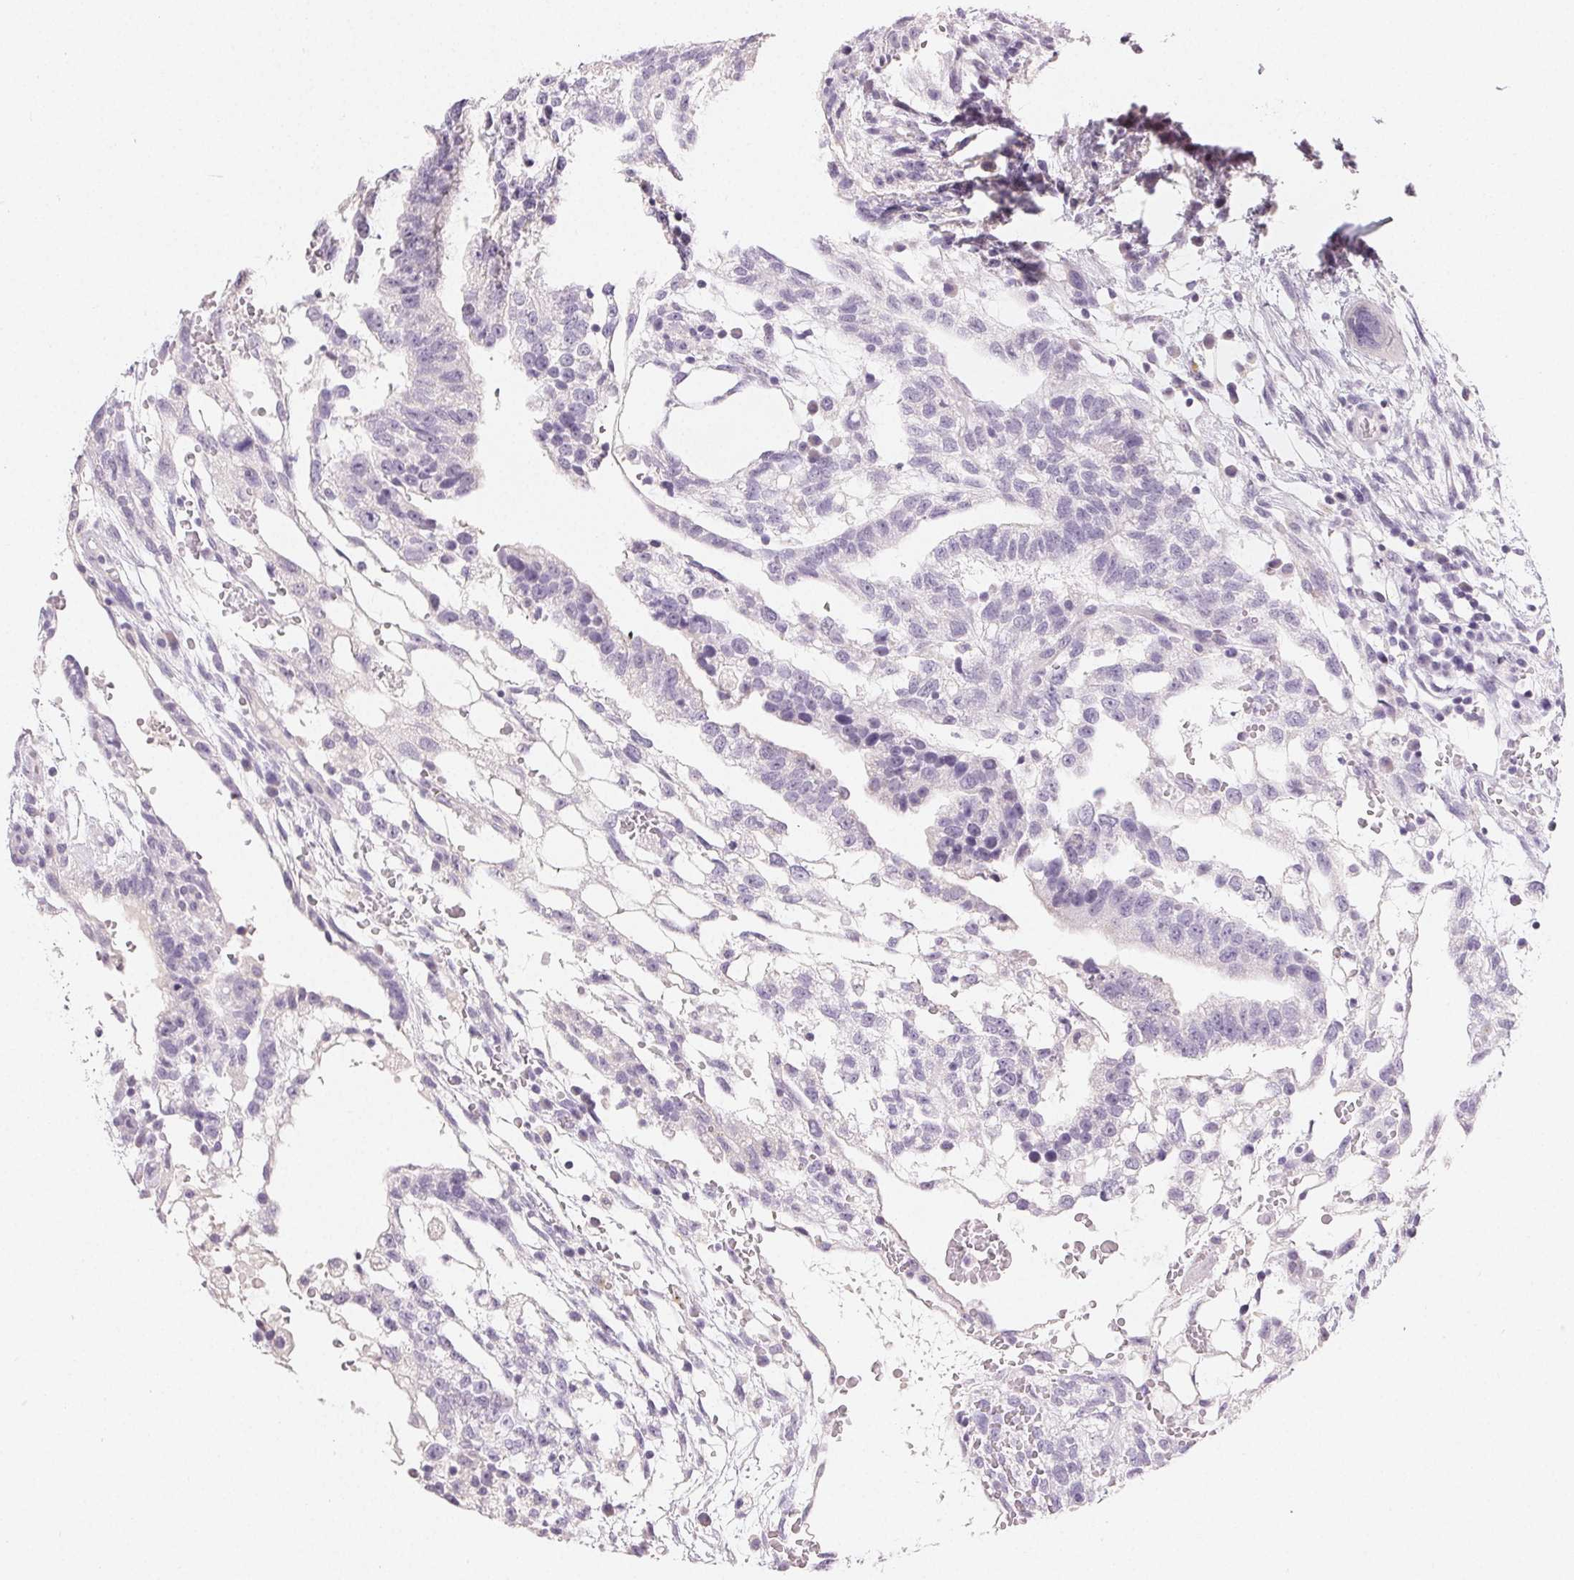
{"staining": {"intensity": "negative", "quantity": "none", "location": "none"}, "tissue": "testis cancer", "cell_type": "Tumor cells", "image_type": "cancer", "snomed": [{"axis": "morphology", "description": "Normal tissue, NOS"}, {"axis": "morphology", "description": "Carcinoma, Embryonal, NOS"}, {"axis": "topography", "description": "Testis"}], "caption": "This is an immunohistochemistry image of testis embryonal carcinoma. There is no expression in tumor cells.", "gene": "MIOX", "patient": {"sex": "male", "age": 32}}